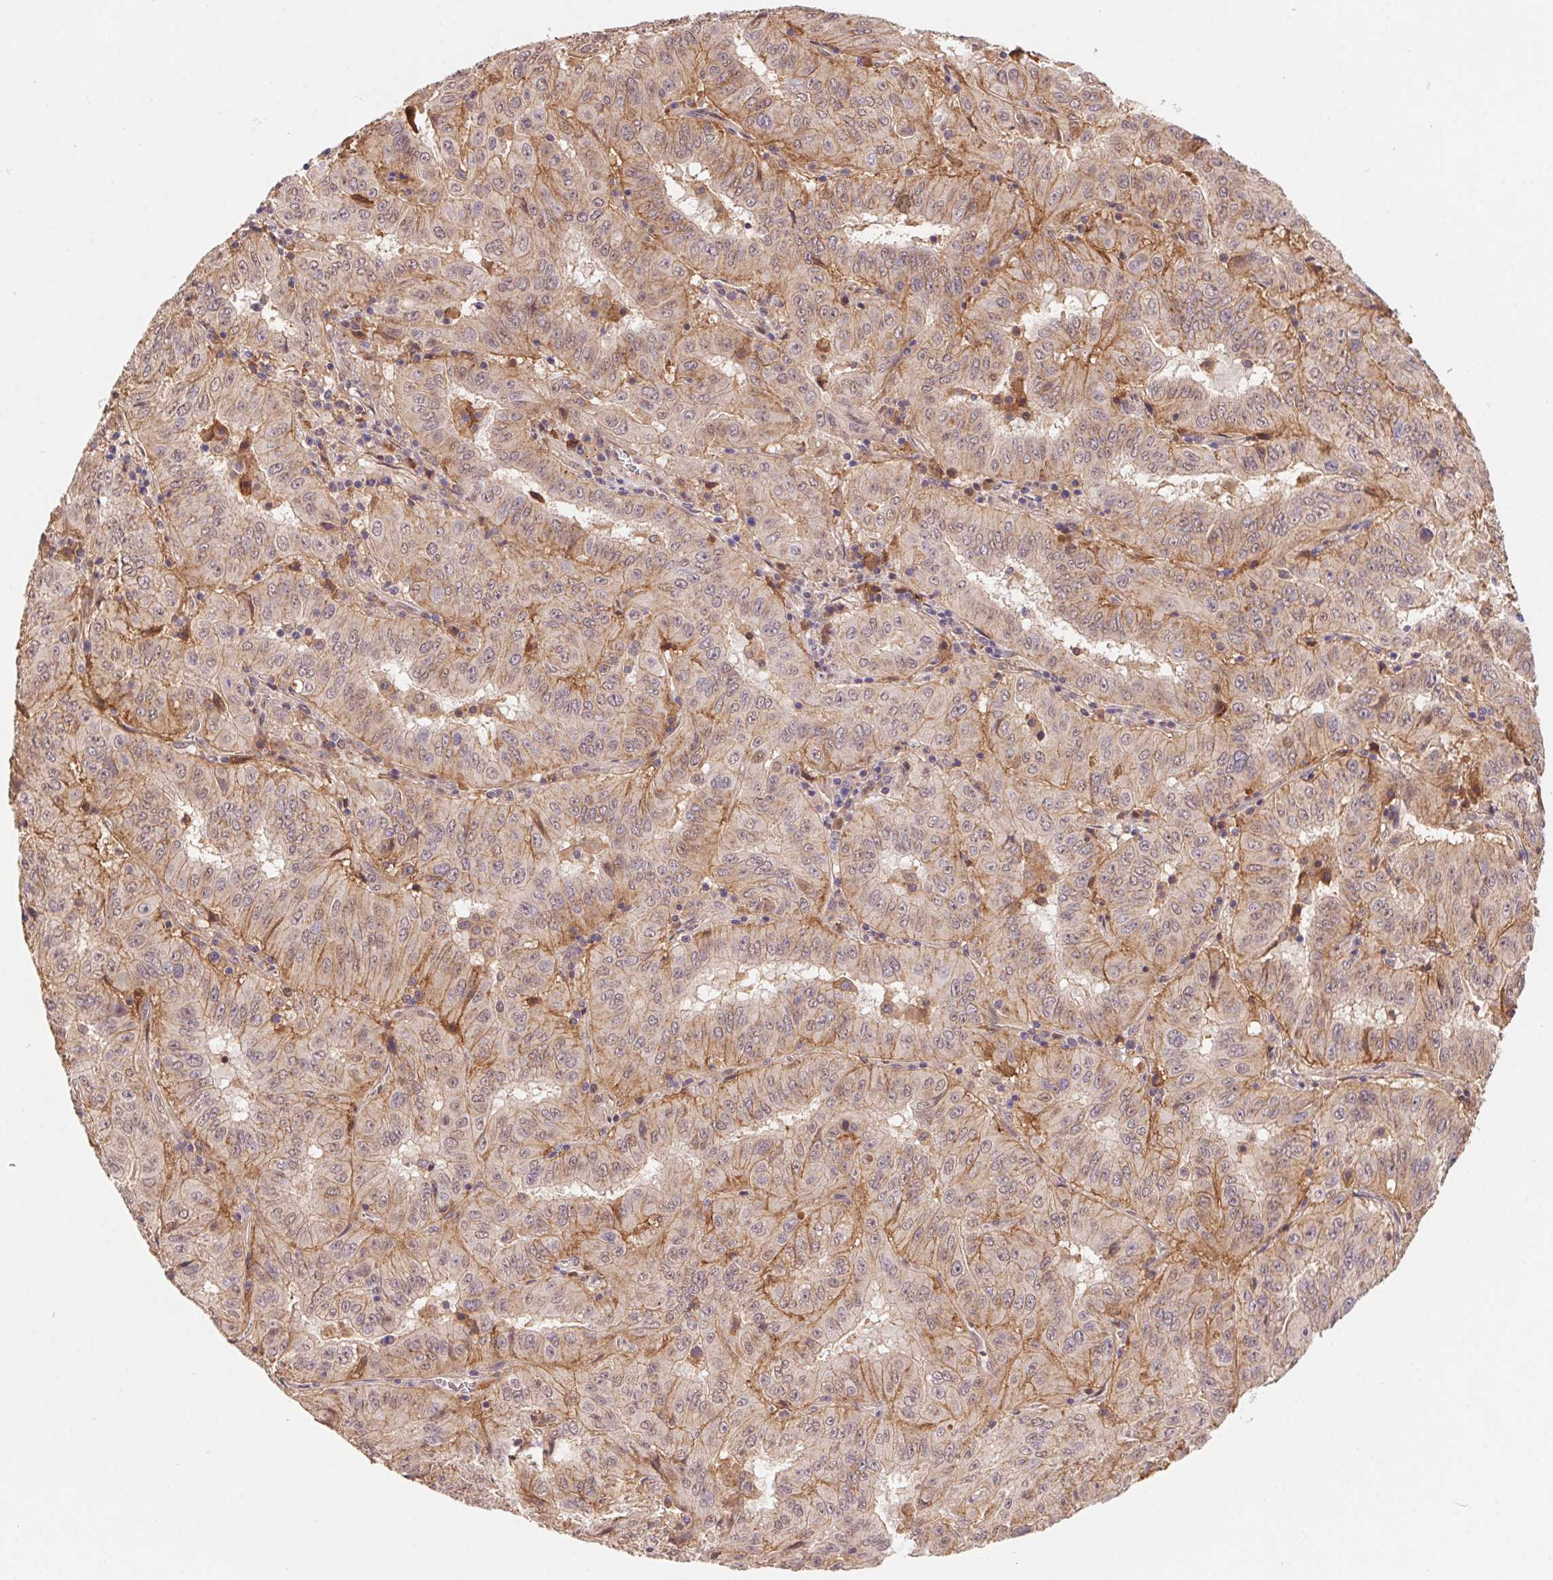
{"staining": {"intensity": "weak", "quantity": "25%-75%", "location": "cytoplasmic/membranous"}, "tissue": "pancreatic cancer", "cell_type": "Tumor cells", "image_type": "cancer", "snomed": [{"axis": "morphology", "description": "Adenocarcinoma, NOS"}, {"axis": "topography", "description": "Pancreas"}], "caption": "A photomicrograph showing weak cytoplasmic/membranous positivity in about 25%-75% of tumor cells in pancreatic cancer, as visualized by brown immunohistochemical staining.", "gene": "SLC52A2", "patient": {"sex": "male", "age": 63}}